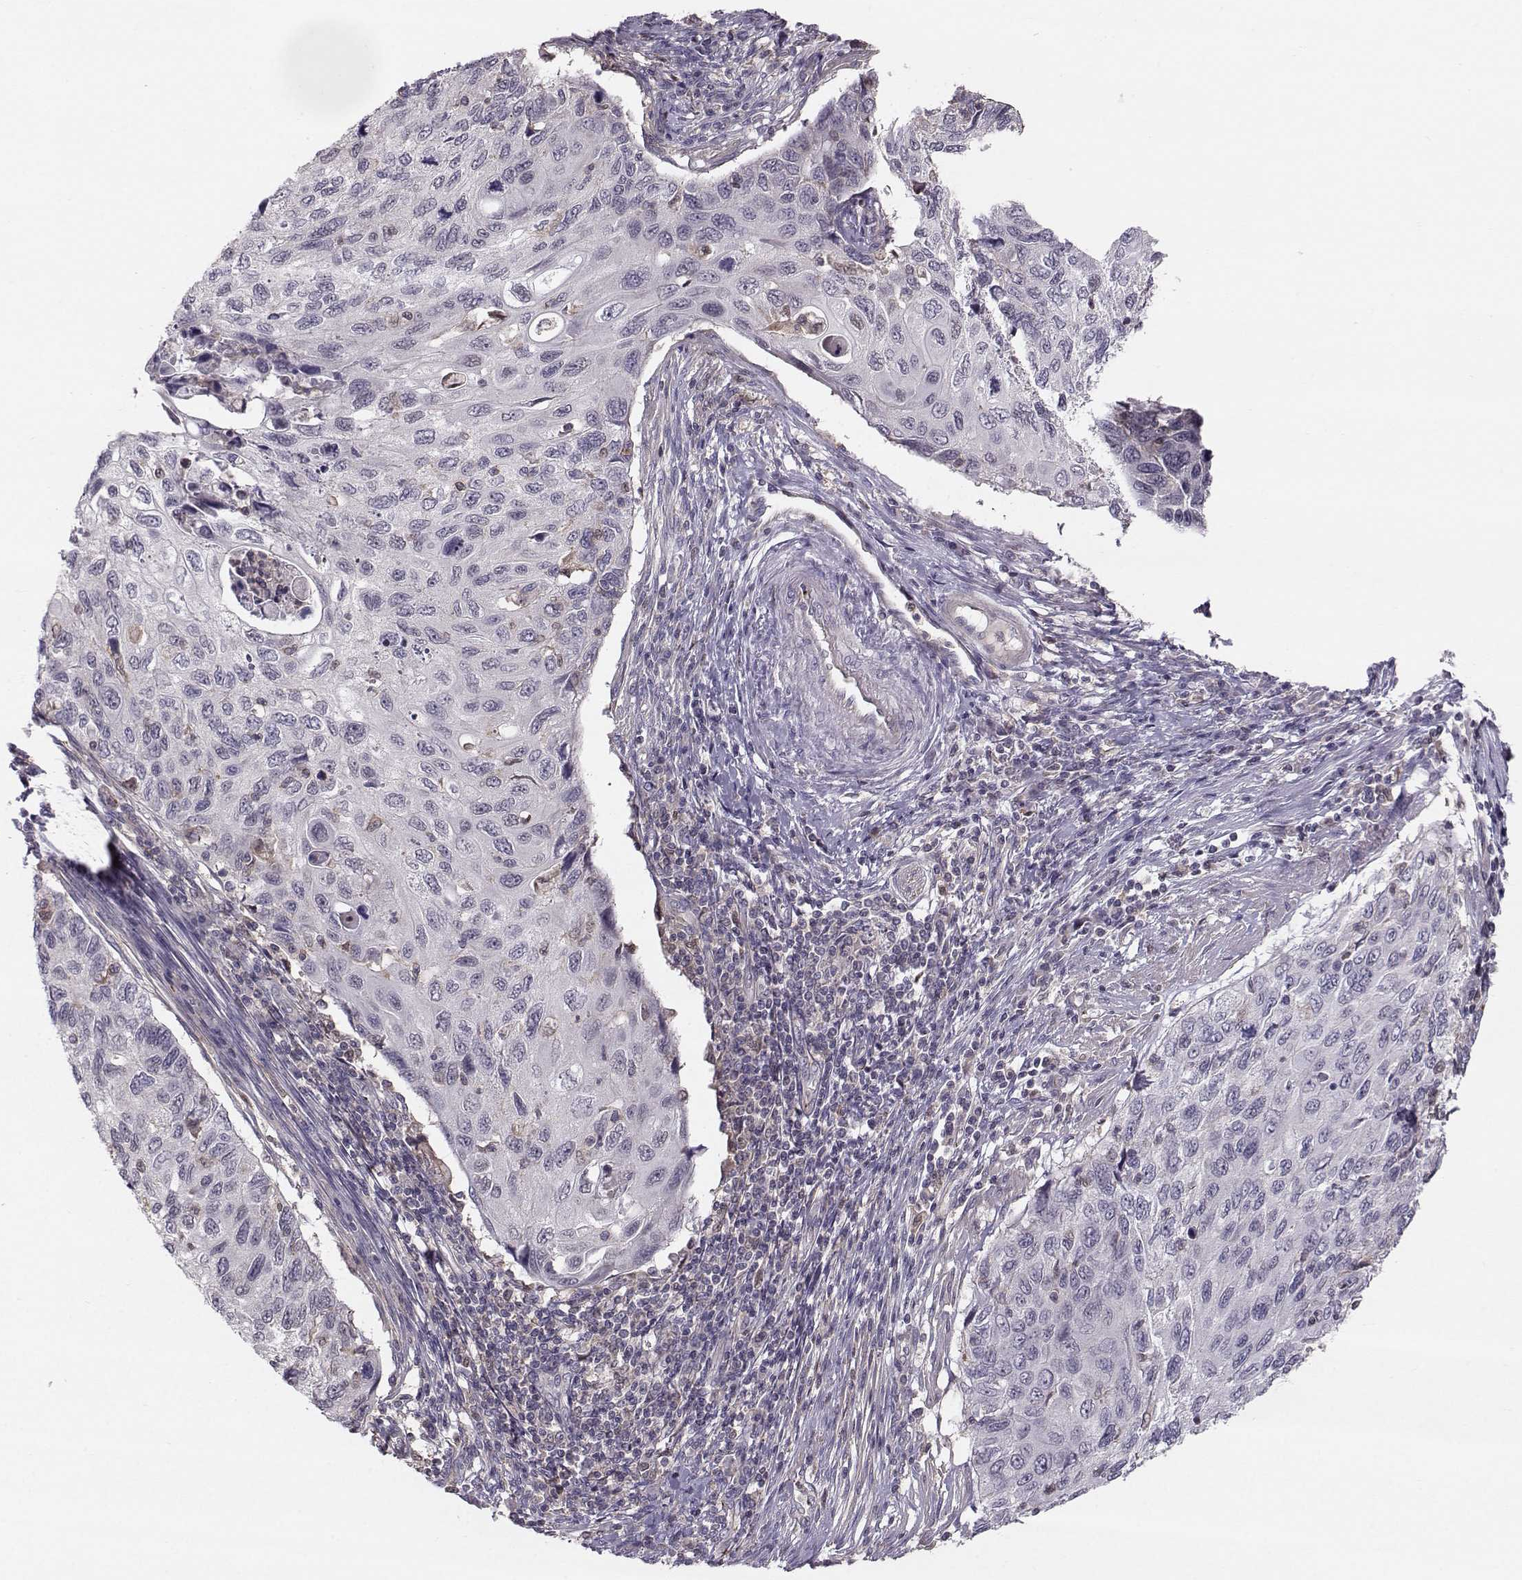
{"staining": {"intensity": "negative", "quantity": "none", "location": "none"}, "tissue": "cervical cancer", "cell_type": "Tumor cells", "image_type": "cancer", "snomed": [{"axis": "morphology", "description": "Squamous cell carcinoma, NOS"}, {"axis": "topography", "description": "Cervix"}], "caption": "Tumor cells are negative for protein expression in human cervical cancer.", "gene": "ASB16", "patient": {"sex": "female", "age": 70}}